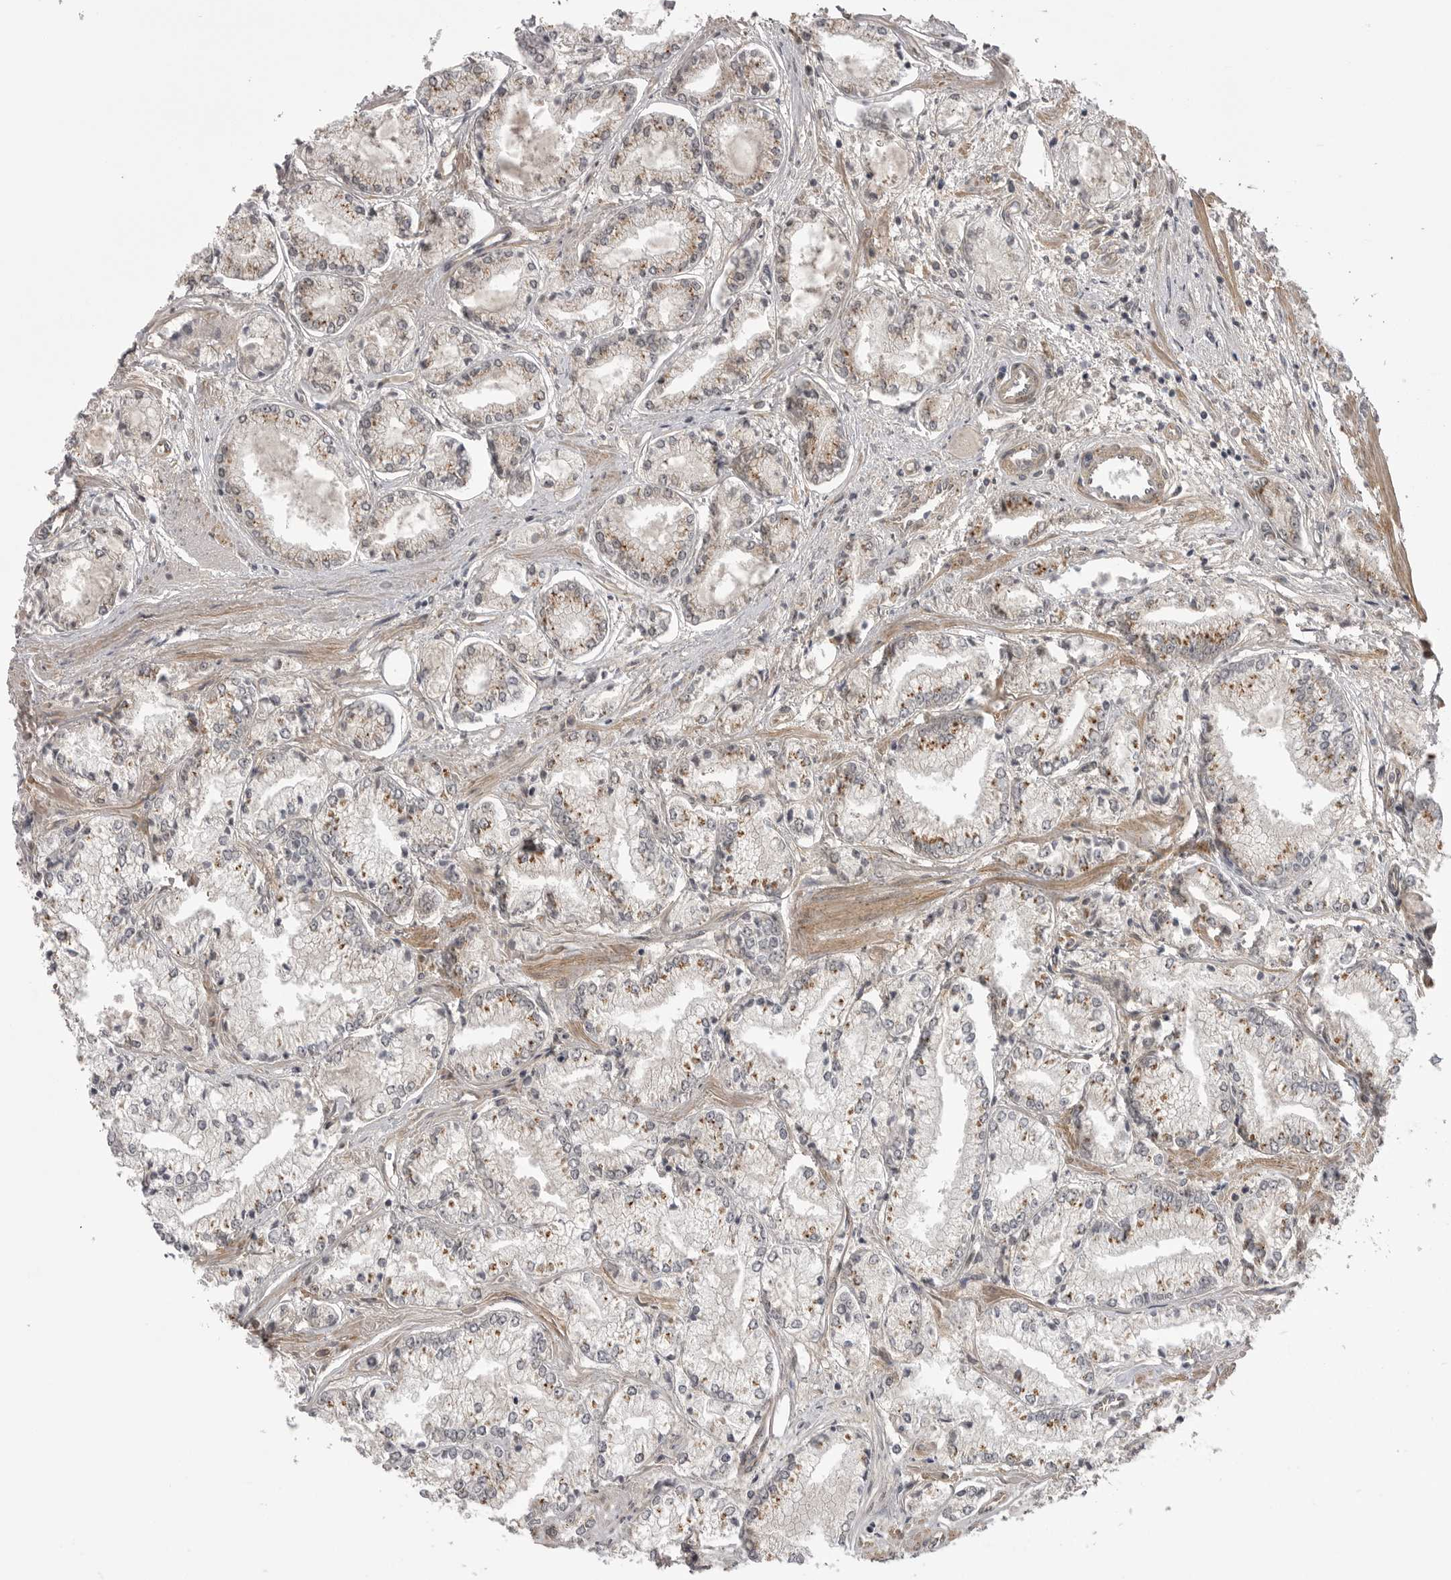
{"staining": {"intensity": "moderate", "quantity": ">75%", "location": "cytoplasmic/membranous"}, "tissue": "prostate cancer", "cell_type": "Tumor cells", "image_type": "cancer", "snomed": [{"axis": "morphology", "description": "Adenocarcinoma, Low grade"}, {"axis": "topography", "description": "Prostate"}], "caption": "DAB (3,3'-diaminobenzidine) immunohistochemical staining of adenocarcinoma (low-grade) (prostate) exhibits moderate cytoplasmic/membranous protein expression in about >75% of tumor cells.", "gene": "PDCL", "patient": {"sex": "male", "age": 52}}